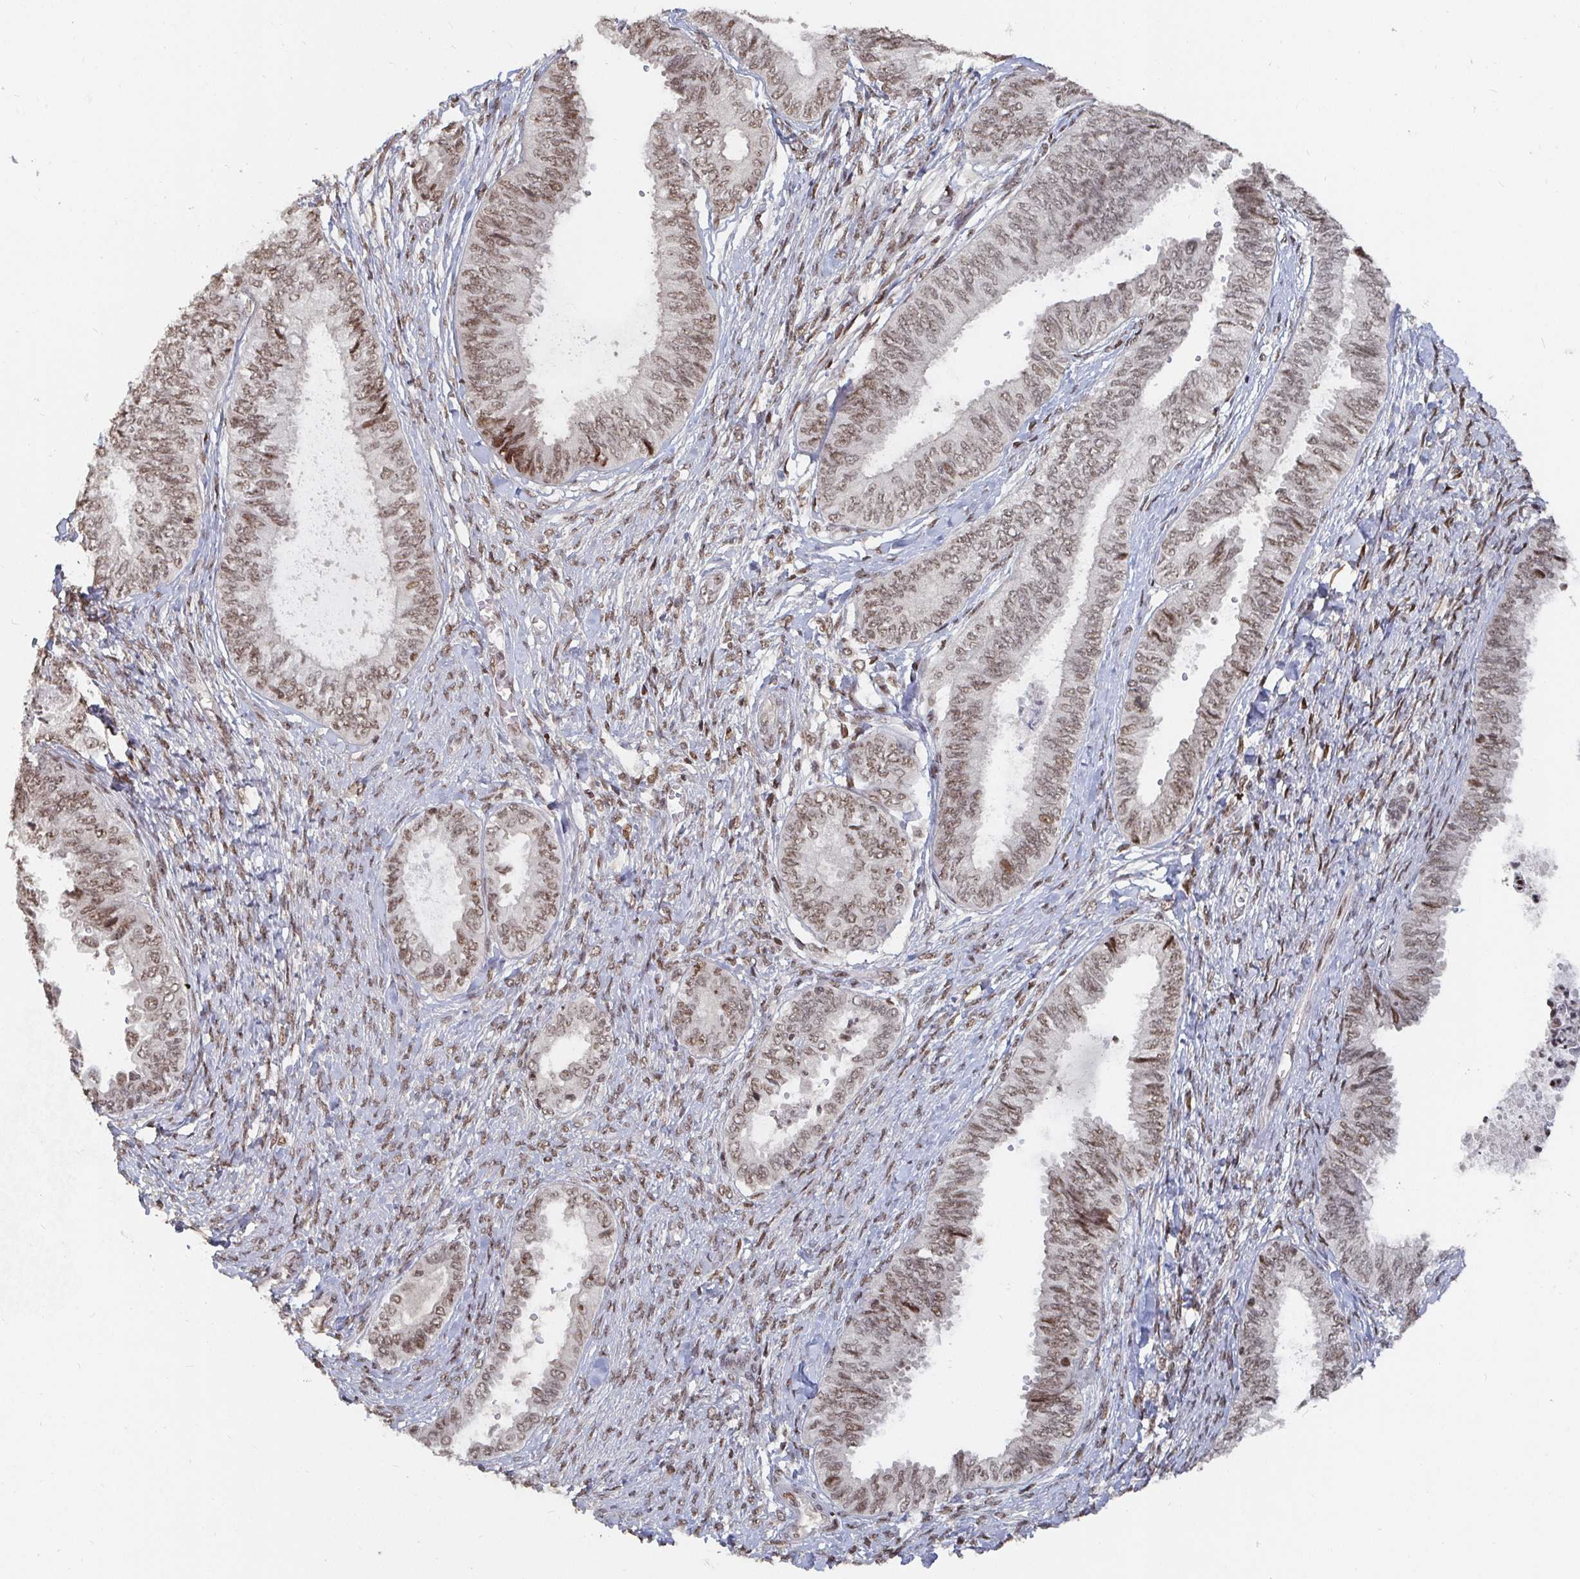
{"staining": {"intensity": "moderate", "quantity": ">75%", "location": "nuclear"}, "tissue": "ovarian cancer", "cell_type": "Tumor cells", "image_type": "cancer", "snomed": [{"axis": "morphology", "description": "Carcinoma, endometroid"}, {"axis": "topography", "description": "Ovary"}], "caption": "High-magnification brightfield microscopy of ovarian cancer (endometroid carcinoma) stained with DAB (brown) and counterstained with hematoxylin (blue). tumor cells exhibit moderate nuclear expression is appreciated in approximately>75% of cells. (brown staining indicates protein expression, while blue staining denotes nuclei).", "gene": "ZDHHC12", "patient": {"sex": "female", "age": 70}}